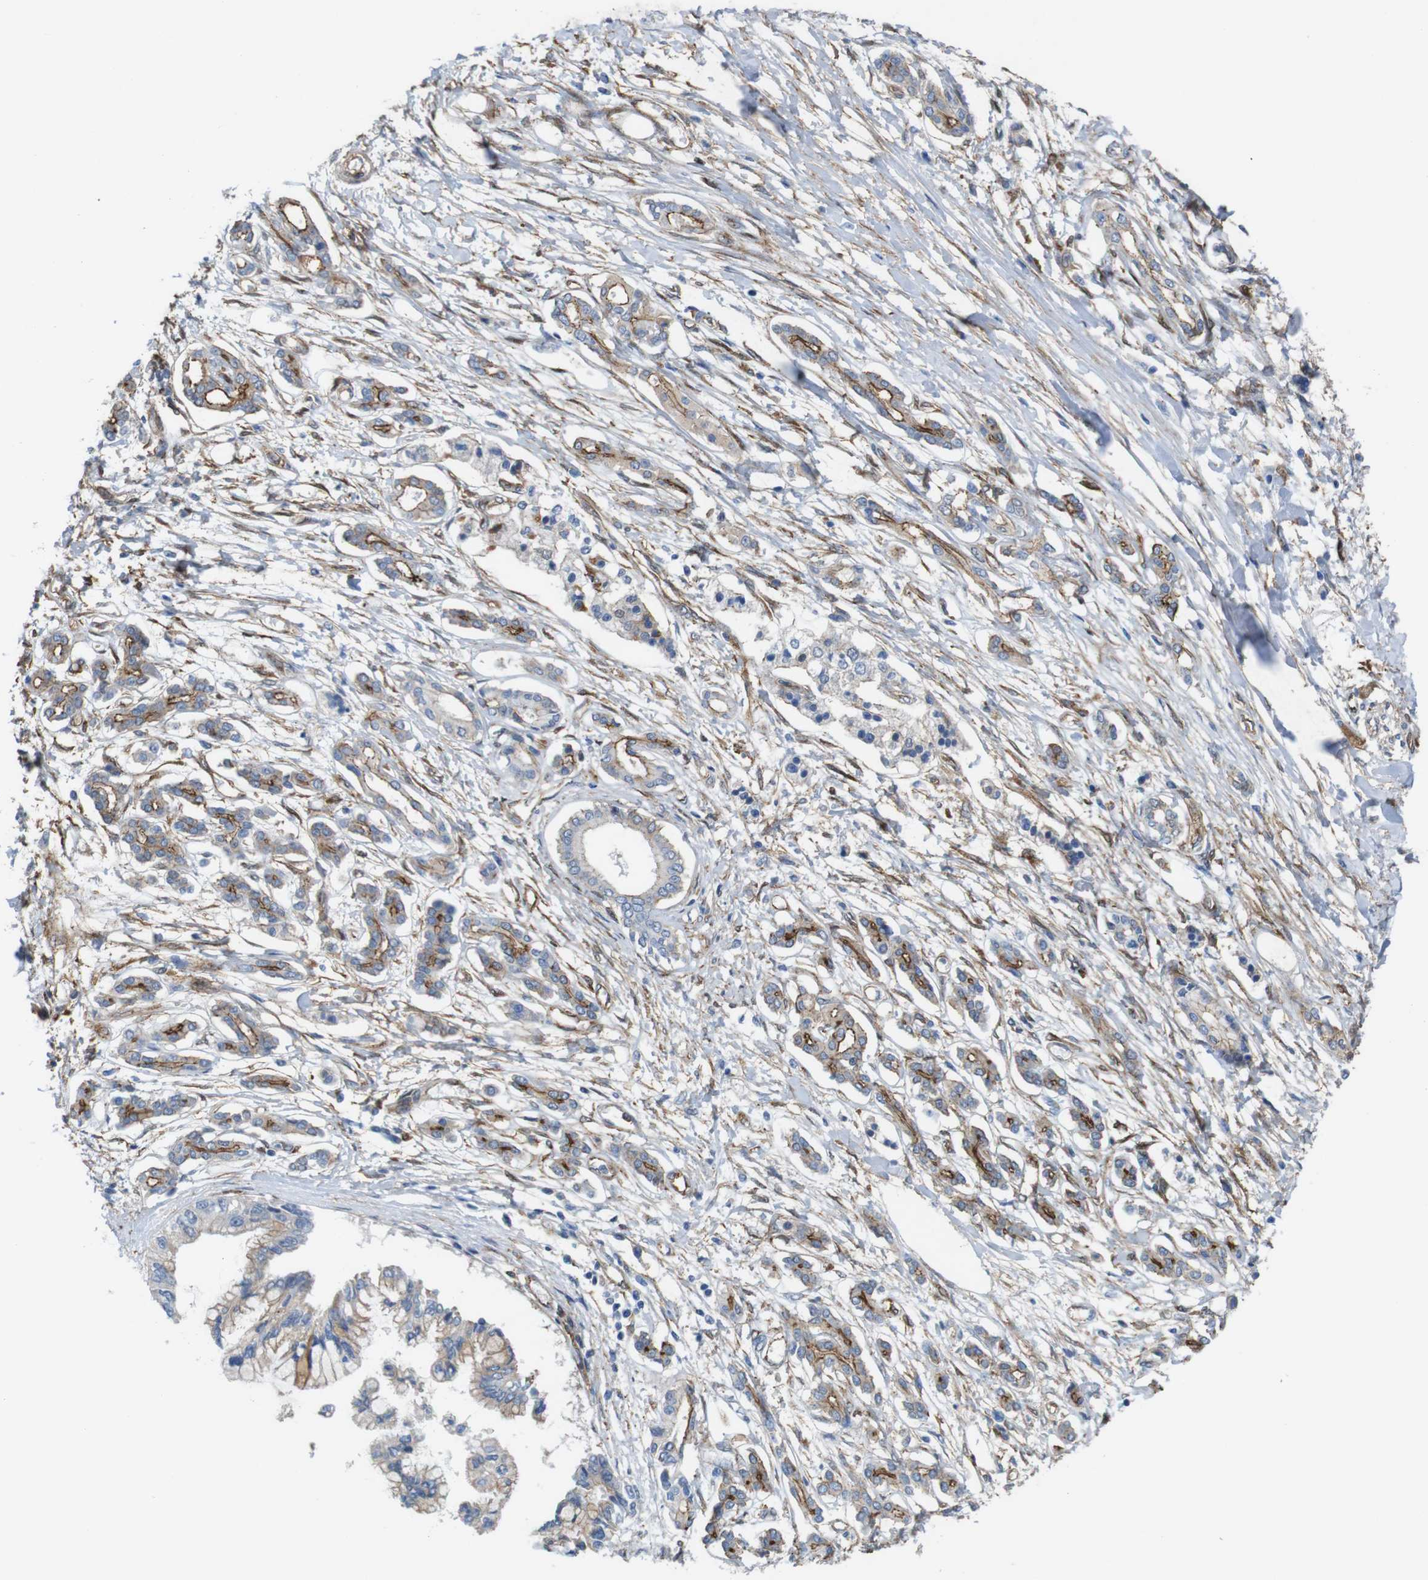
{"staining": {"intensity": "strong", "quantity": "25%-75%", "location": "cytoplasmic/membranous"}, "tissue": "pancreatic cancer", "cell_type": "Tumor cells", "image_type": "cancer", "snomed": [{"axis": "morphology", "description": "Adenocarcinoma, NOS"}, {"axis": "topography", "description": "Pancreas"}], "caption": "High-power microscopy captured an immunohistochemistry (IHC) micrograph of pancreatic cancer (adenocarcinoma), revealing strong cytoplasmic/membranous positivity in approximately 25%-75% of tumor cells. (Brightfield microscopy of DAB IHC at high magnification).", "gene": "PTGER4", "patient": {"sex": "male", "age": 56}}